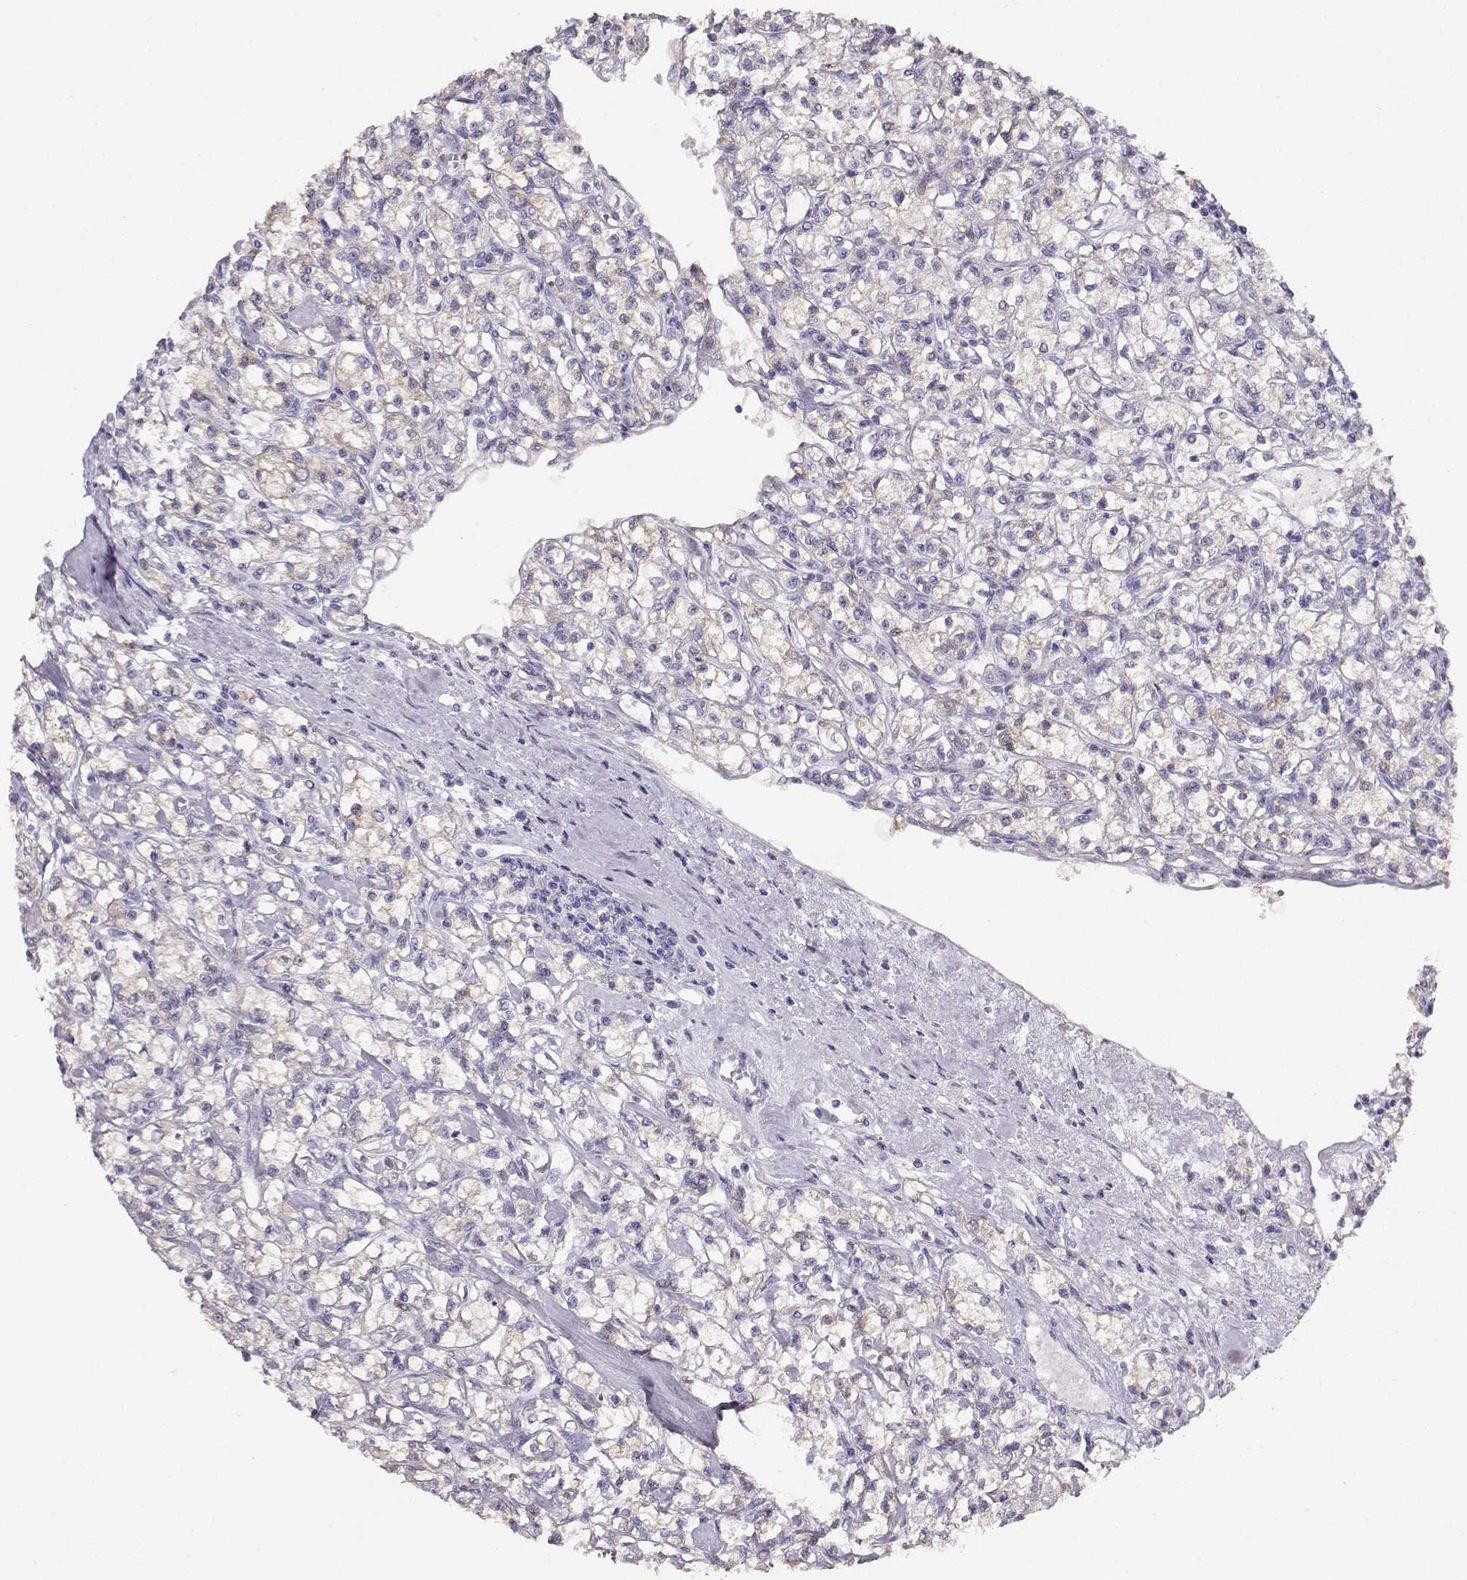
{"staining": {"intensity": "negative", "quantity": "none", "location": "none"}, "tissue": "renal cancer", "cell_type": "Tumor cells", "image_type": "cancer", "snomed": [{"axis": "morphology", "description": "Adenocarcinoma, NOS"}, {"axis": "topography", "description": "Kidney"}], "caption": "Immunohistochemical staining of renal cancer exhibits no significant staining in tumor cells.", "gene": "NDRG4", "patient": {"sex": "female", "age": 59}}